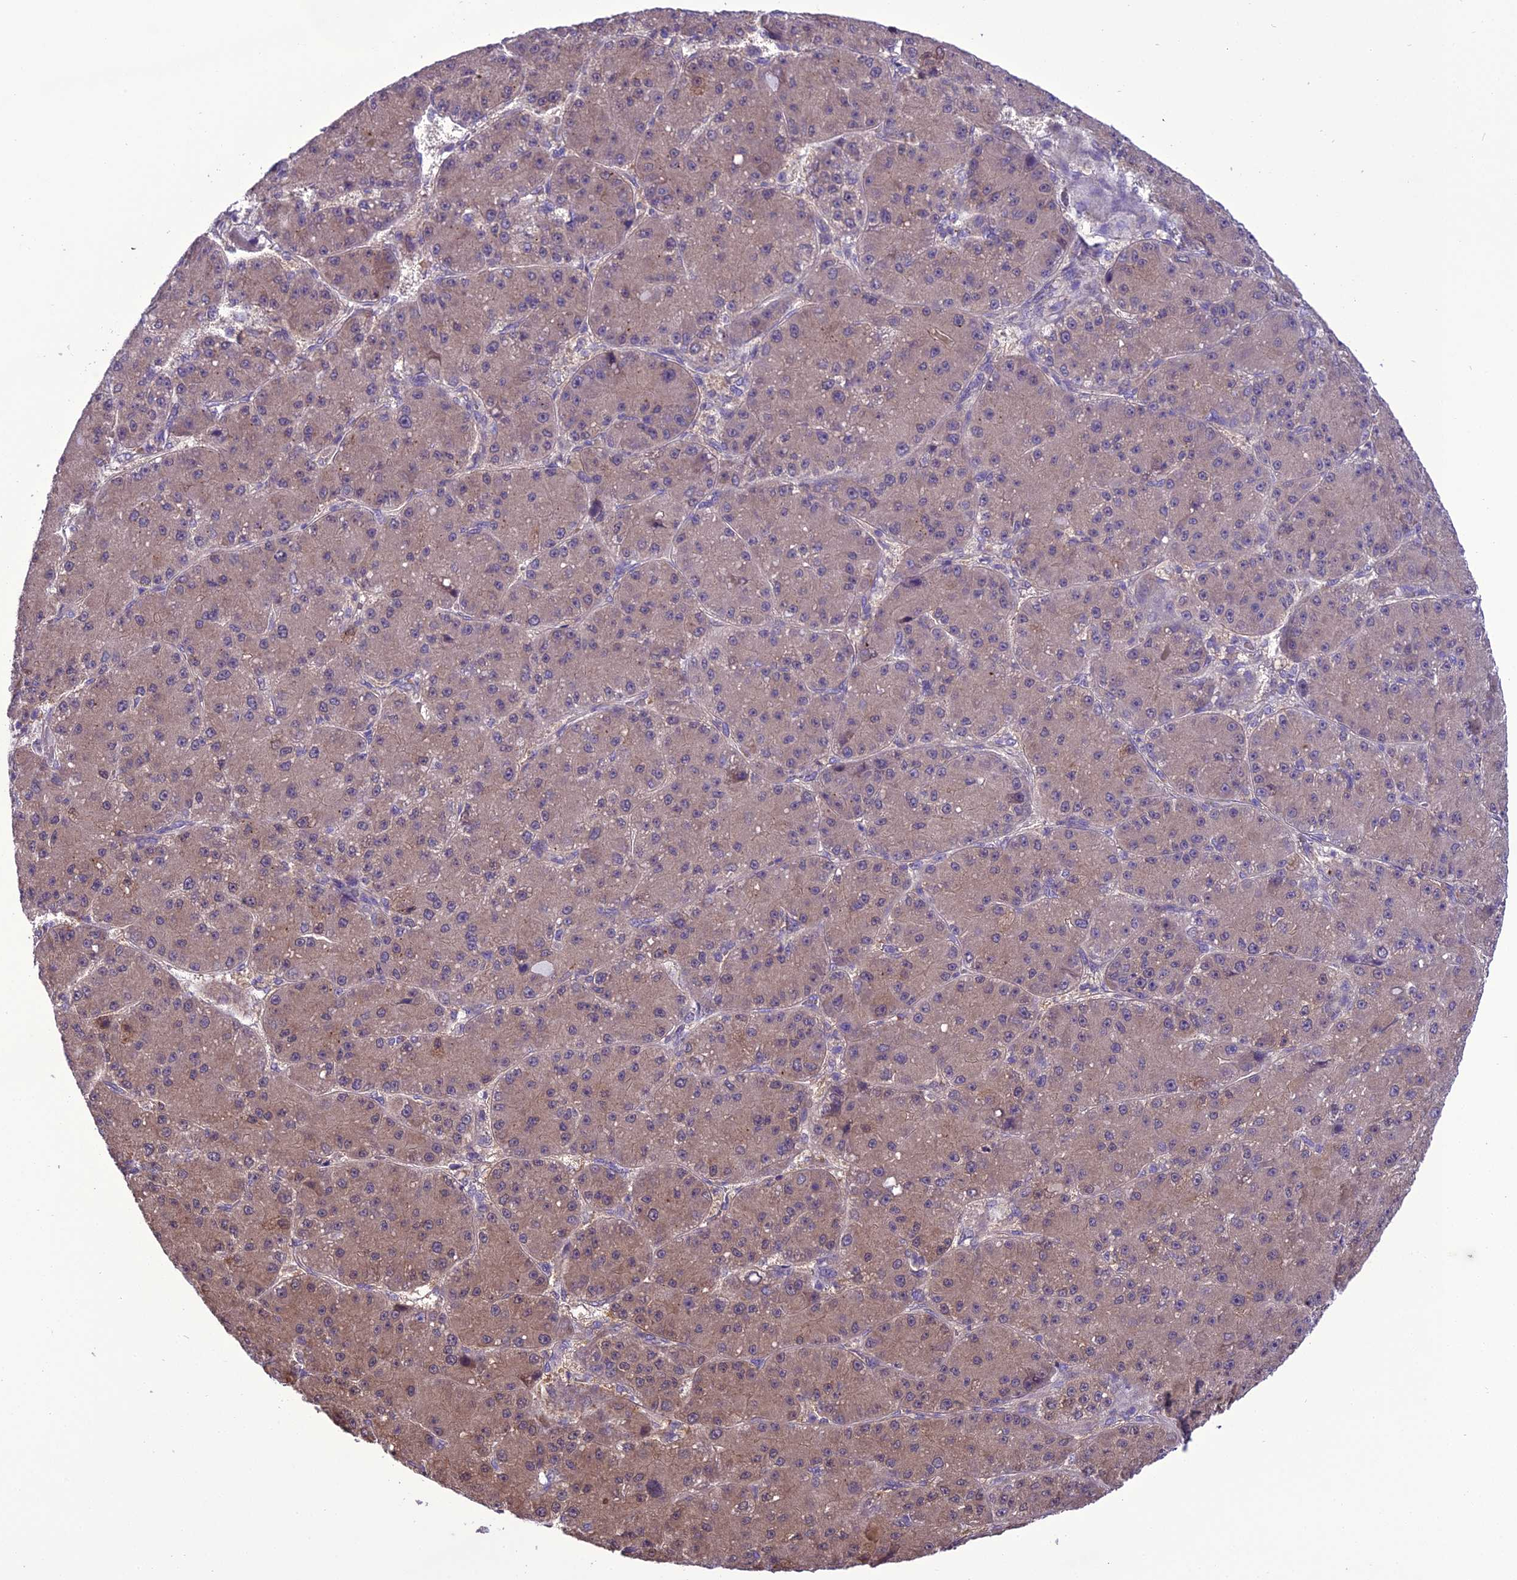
{"staining": {"intensity": "weak", "quantity": ">75%", "location": "cytoplasmic/membranous"}, "tissue": "liver cancer", "cell_type": "Tumor cells", "image_type": "cancer", "snomed": [{"axis": "morphology", "description": "Carcinoma, Hepatocellular, NOS"}, {"axis": "topography", "description": "Liver"}], "caption": "Immunohistochemical staining of liver cancer reveals weak cytoplasmic/membranous protein staining in approximately >75% of tumor cells.", "gene": "BORCS6", "patient": {"sex": "male", "age": 67}}